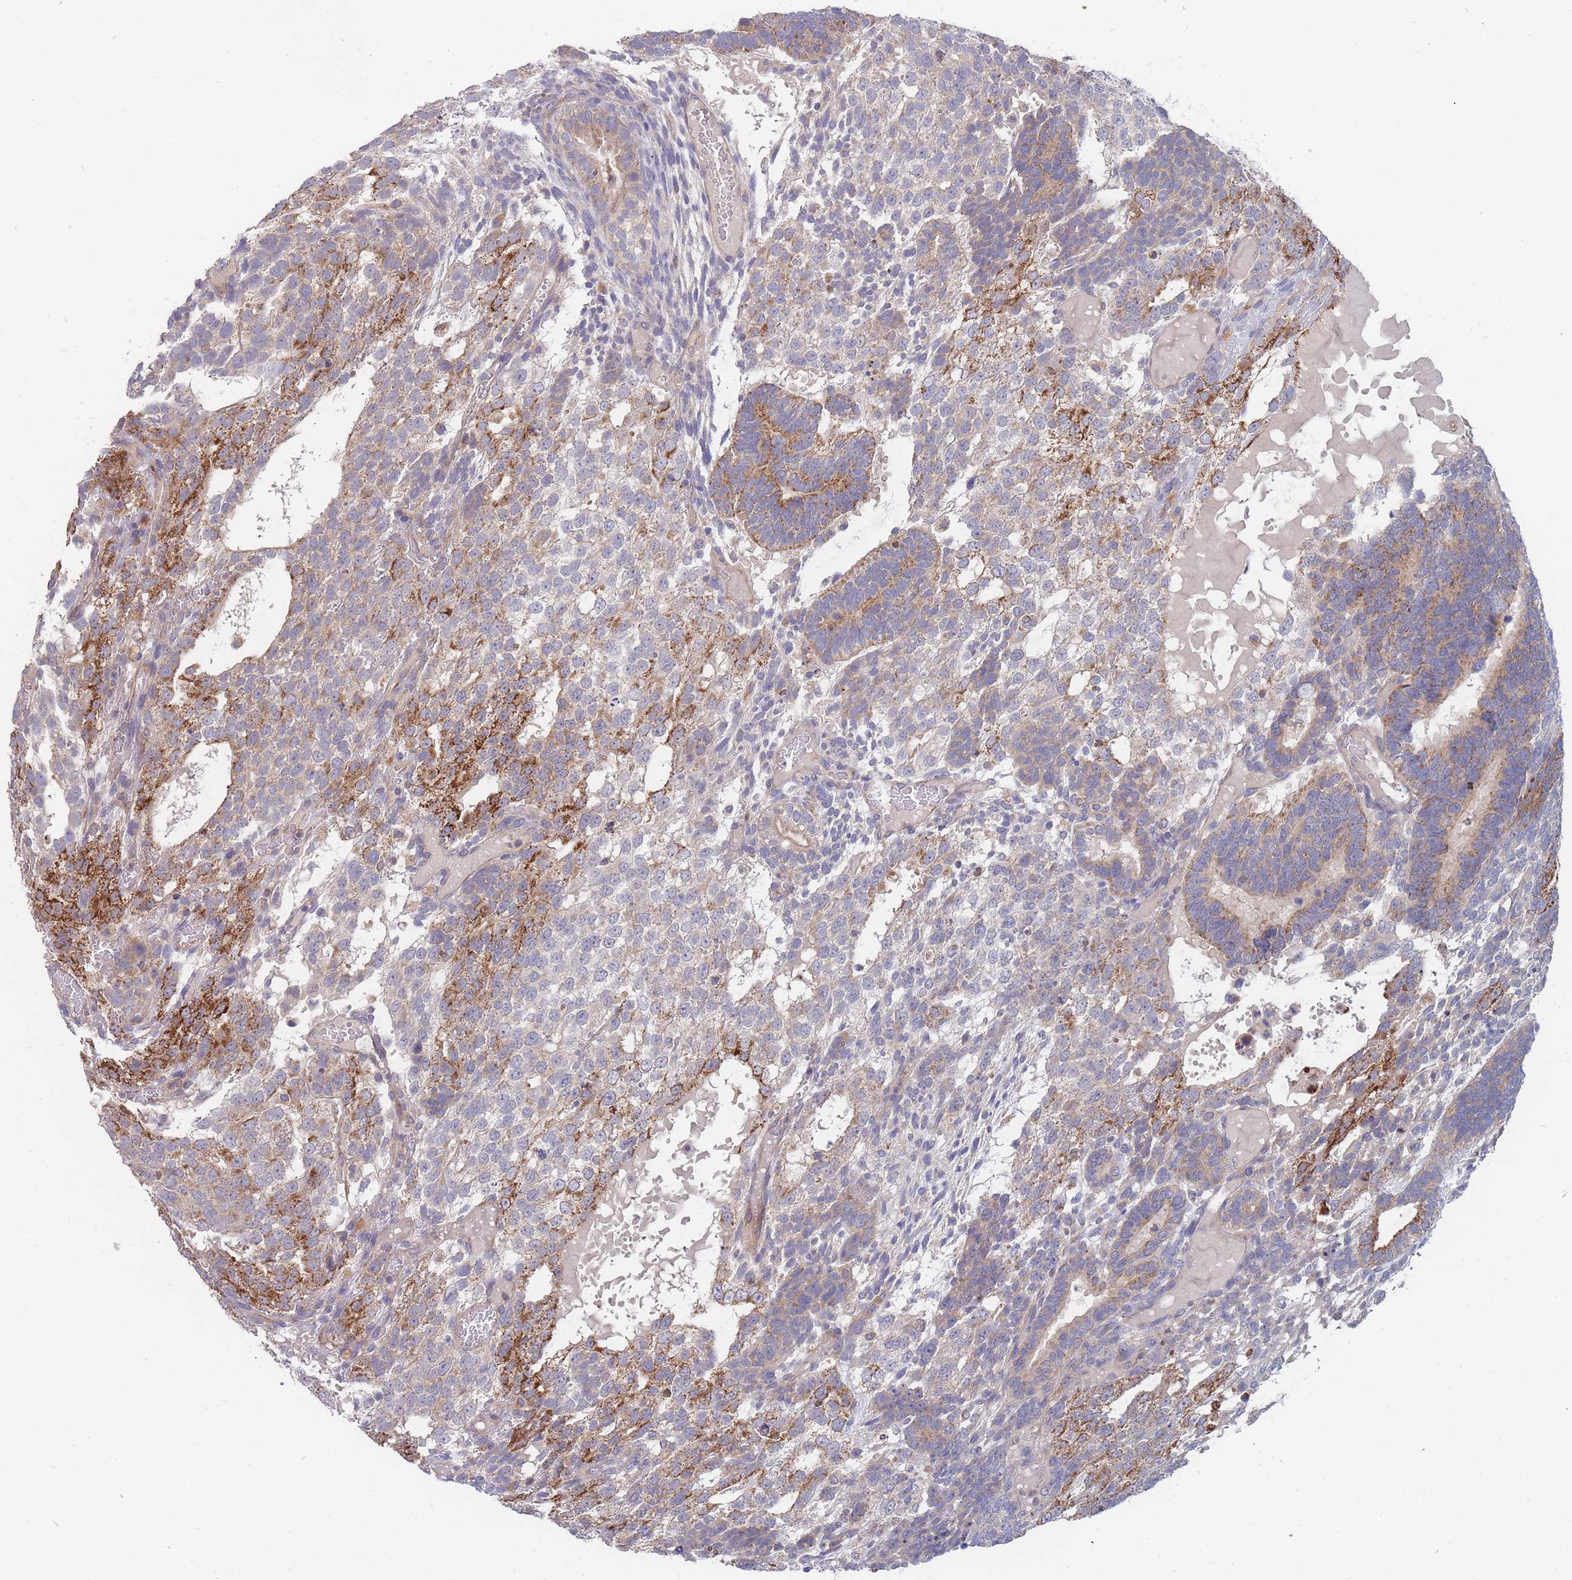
{"staining": {"intensity": "moderate", "quantity": "25%-75%", "location": "cytoplasmic/membranous"}, "tissue": "testis cancer", "cell_type": "Tumor cells", "image_type": "cancer", "snomed": [{"axis": "morphology", "description": "Carcinoma, Embryonal, NOS"}, {"axis": "topography", "description": "Testis"}], "caption": "About 25%-75% of tumor cells in testis embryonal carcinoma show moderate cytoplasmic/membranous protein expression as visualized by brown immunohistochemical staining.", "gene": "NUB1", "patient": {"sex": "male", "age": 23}}